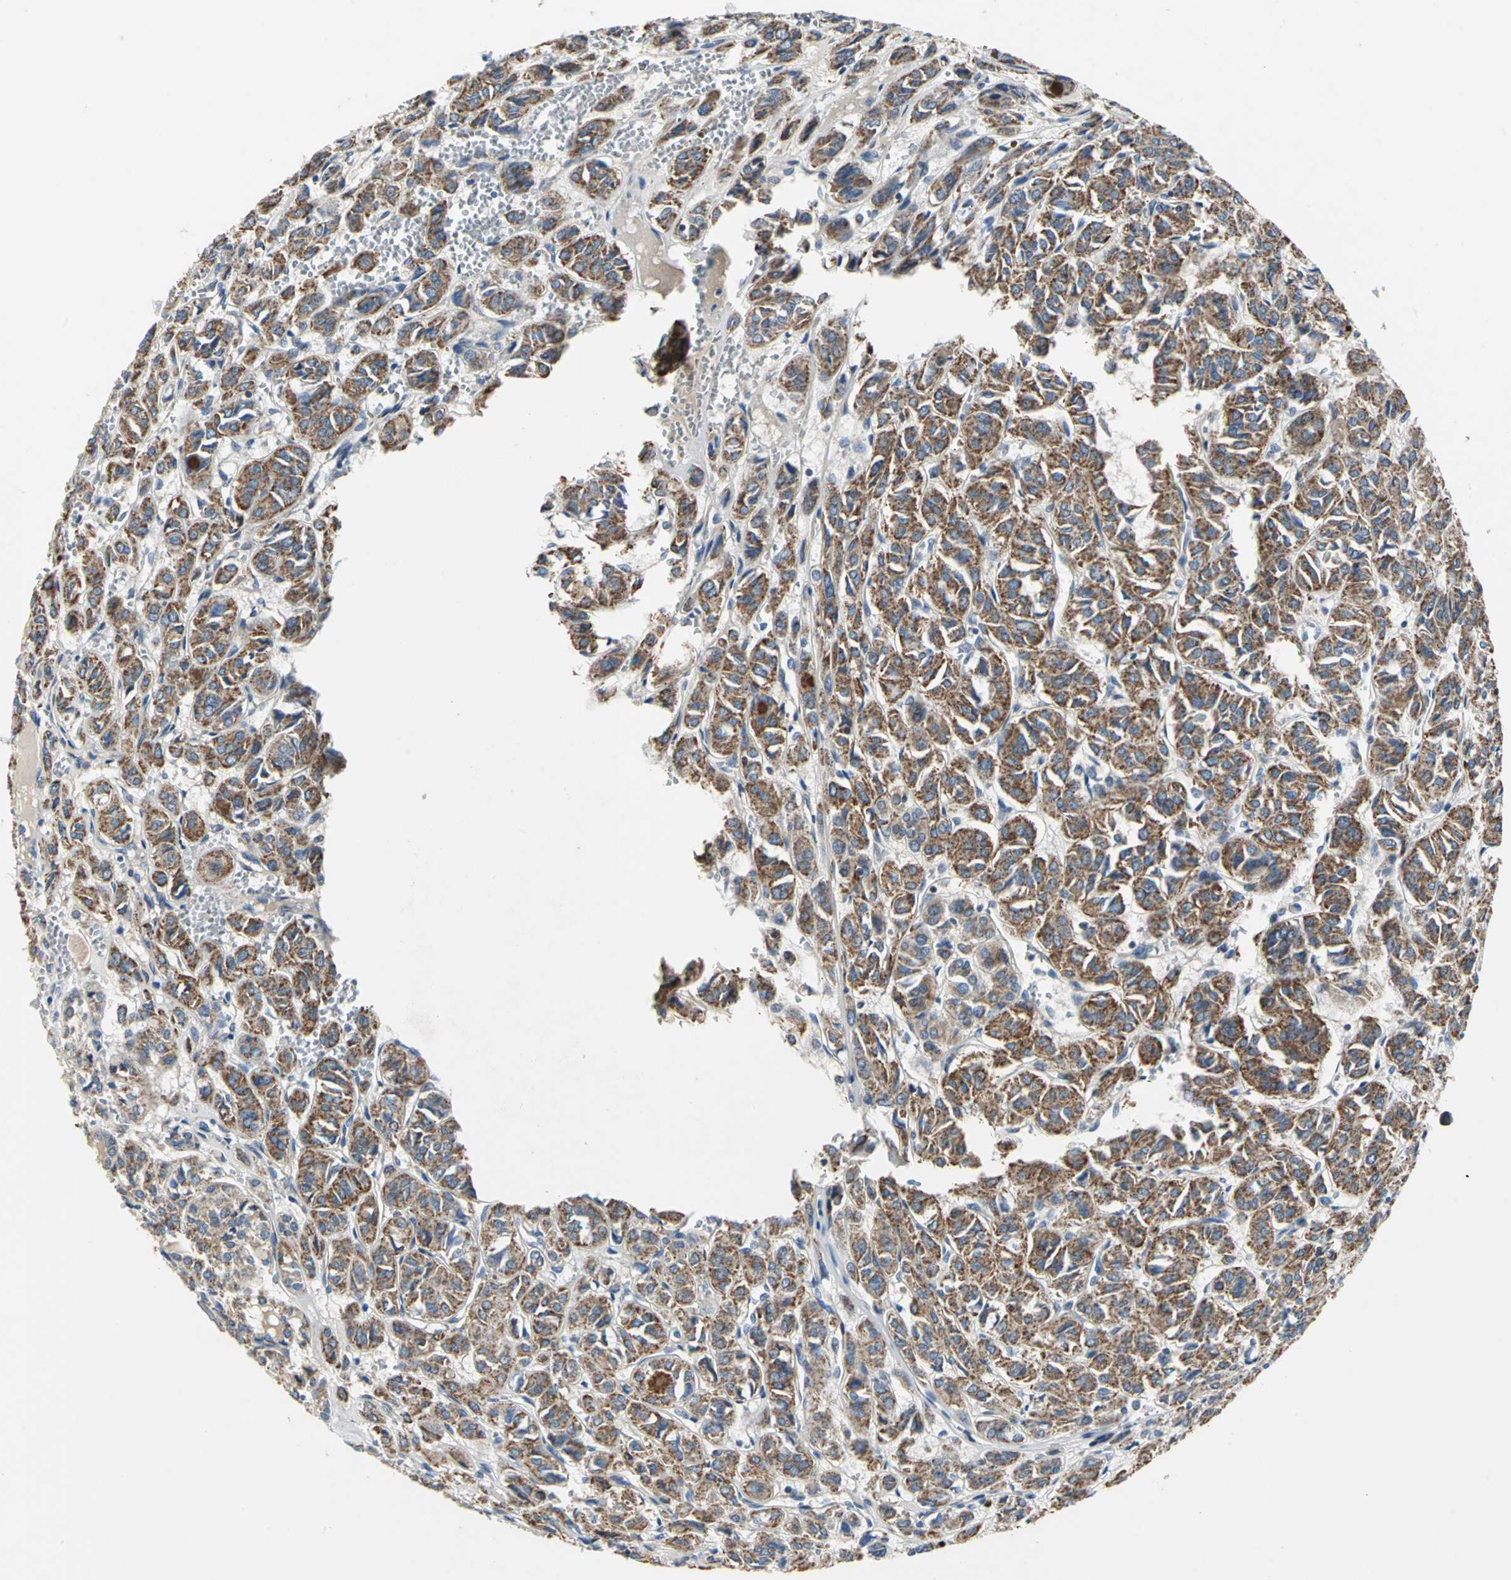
{"staining": {"intensity": "moderate", "quantity": ">75%", "location": "cytoplasmic/membranous"}, "tissue": "thyroid cancer", "cell_type": "Tumor cells", "image_type": "cancer", "snomed": [{"axis": "morphology", "description": "Follicular adenoma carcinoma, NOS"}, {"axis": "topography", "description": "Thyroid gland"}], "caption": "Immunohistochemistry (IHC) (DAB) staining of thyroid cancer exhibits moderate cytoplasmic/membranous protein positivity in about >75% of tumor cells.", "gene": "JADE3", "patient": {"sex": "female", "age": 71}}